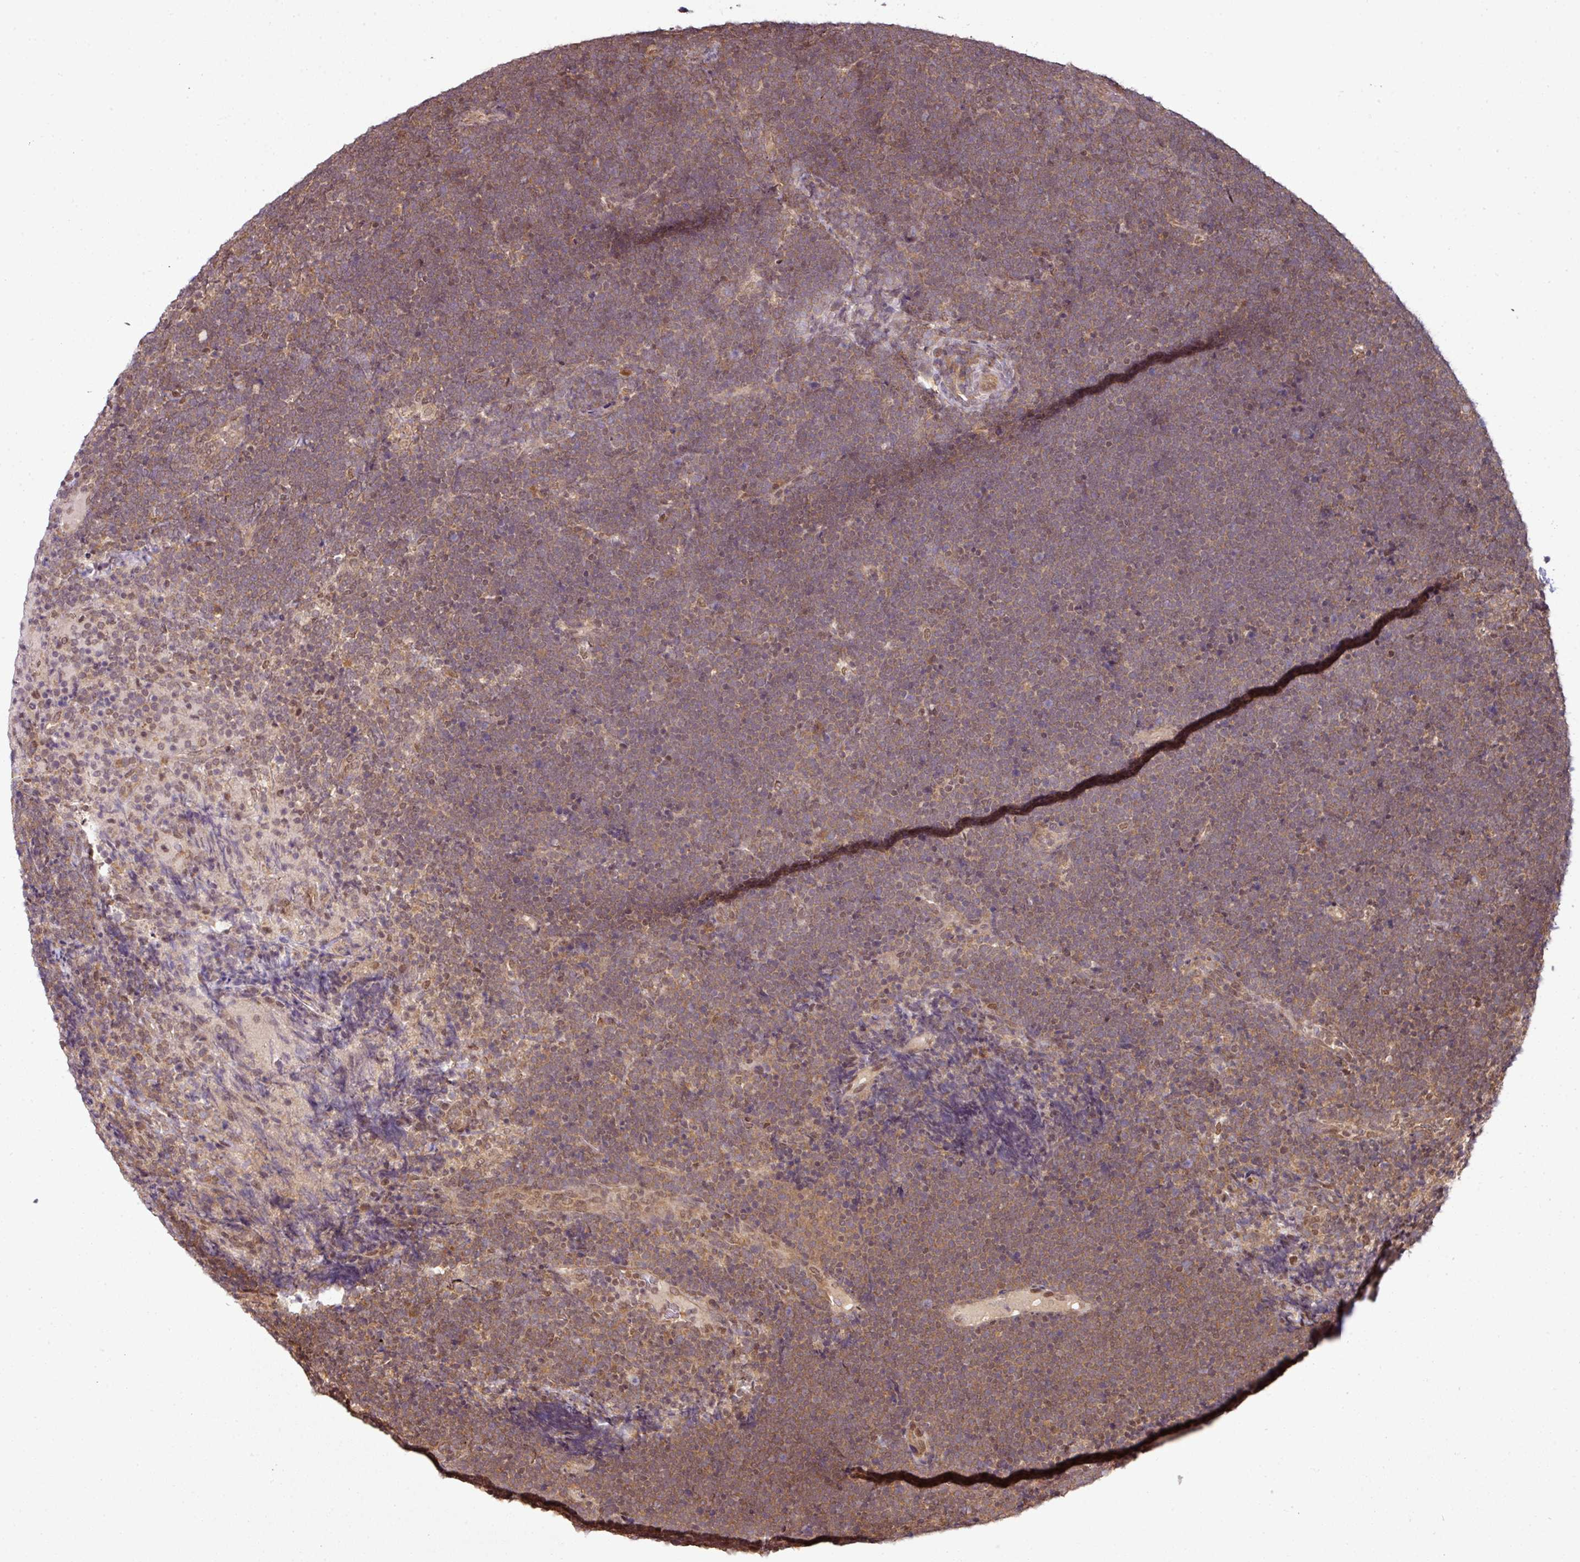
{"staining": {"intensity": "moderate", "quantity": ">75%", "location": "cytoplasmic/membranous"}, "tissue": "lymphoma", "cell_type": "Tumor cells", "image_type": "cancer", "snomed": [{"axis": "morphology", "description": "Malignant lymphoma, non-Hodgkin's type, High grade"}, {"axis": "topography", "description": "Lymph node"}], "caption": "Human malignant lymphoma, non-Hodgkin's type (high-grade) stained for a protein (brown) reveals moderate cytoplasmic/membranous positive expression in about >75% of tumor cells.", "gene": "ANKRD18A", "patient": {"sex": "male", "age": 13}}